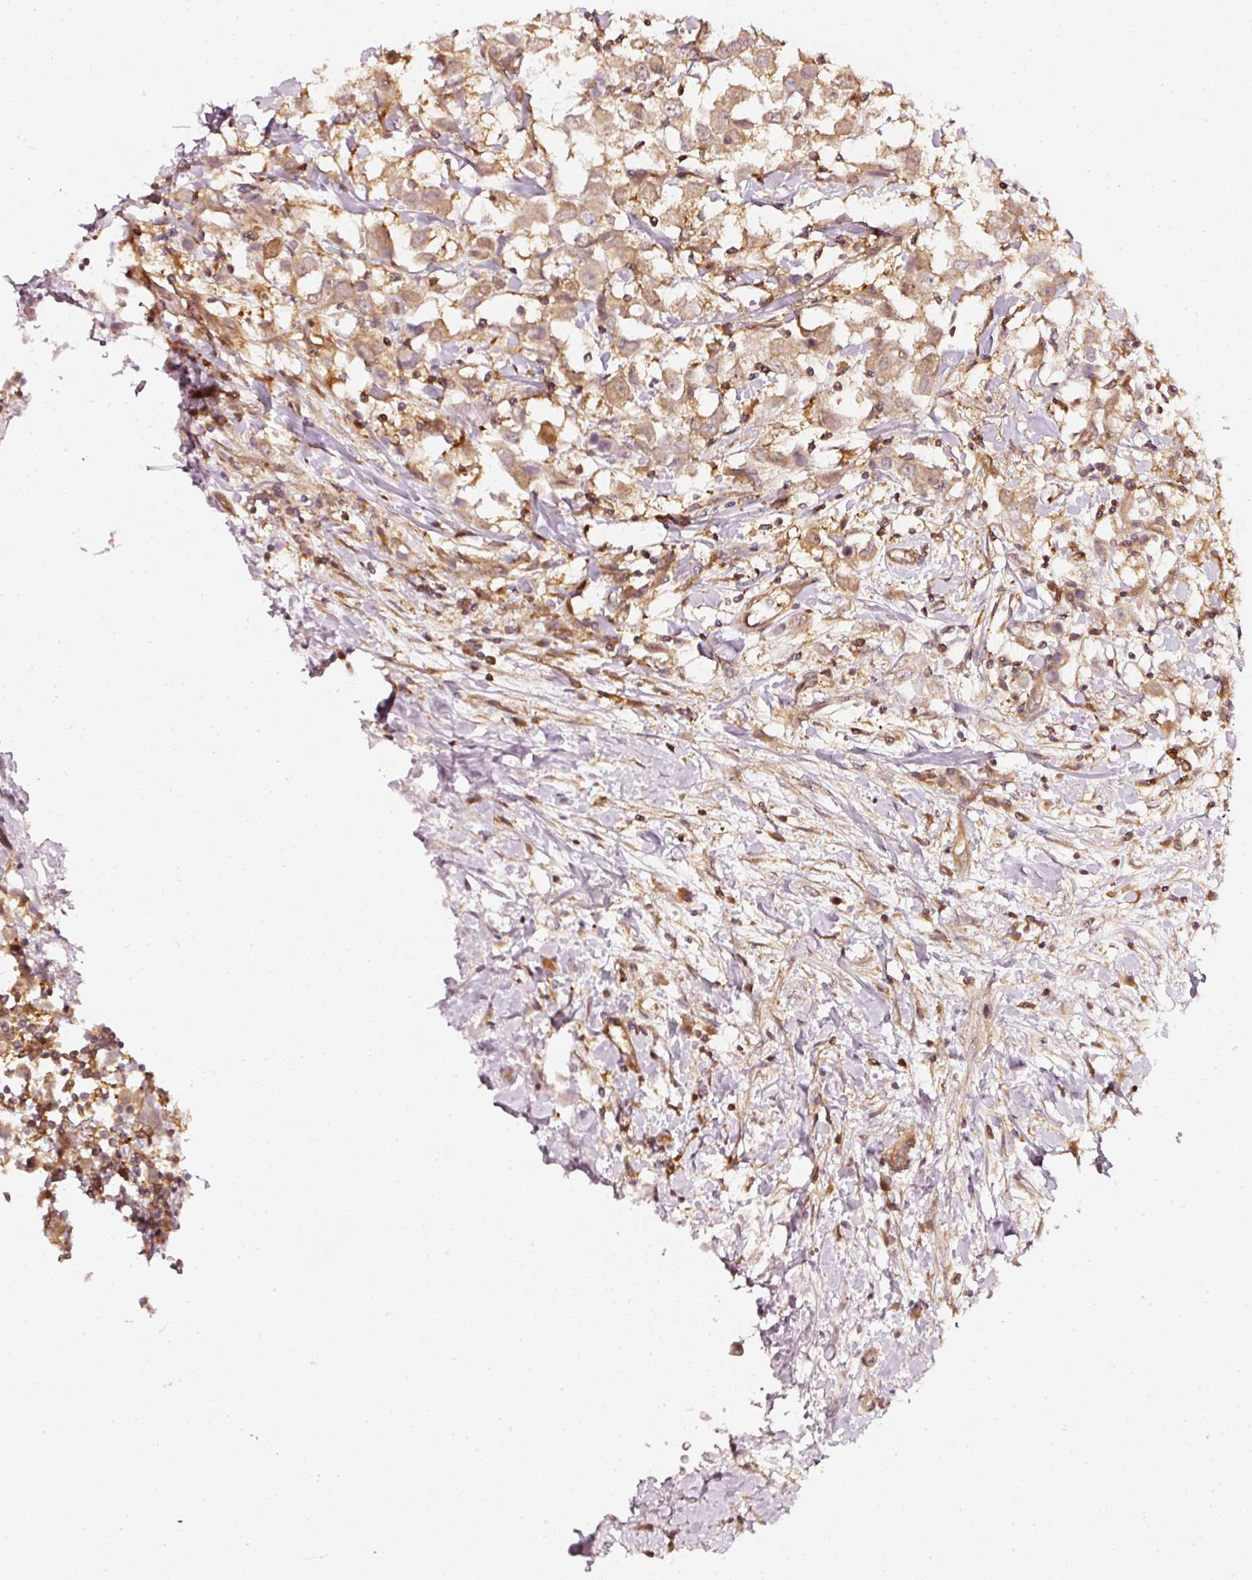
{"staining": {"intensity": "moderate", "quantity": ">75%", "location": "cytoplasmic/membranous"}, "tissue": "breast cancer", "cell_type": "Tumor cells", "image_type": "cancer", "snomed": [{"axis": "morphology", "description": "Duct carcinoma"}, {"axis": "topography", "description": "Breast"}], "caption": "Tumor cells display medium levels of moderate cytoplasmic/membranous staining in about >75% of cells in breast intraductal carcinoma. (brown staining indicates protein expression, while blue staining denotes nuclei).", "gene": "ASMTL", "patient": {"sex": "female", "age": 61}}